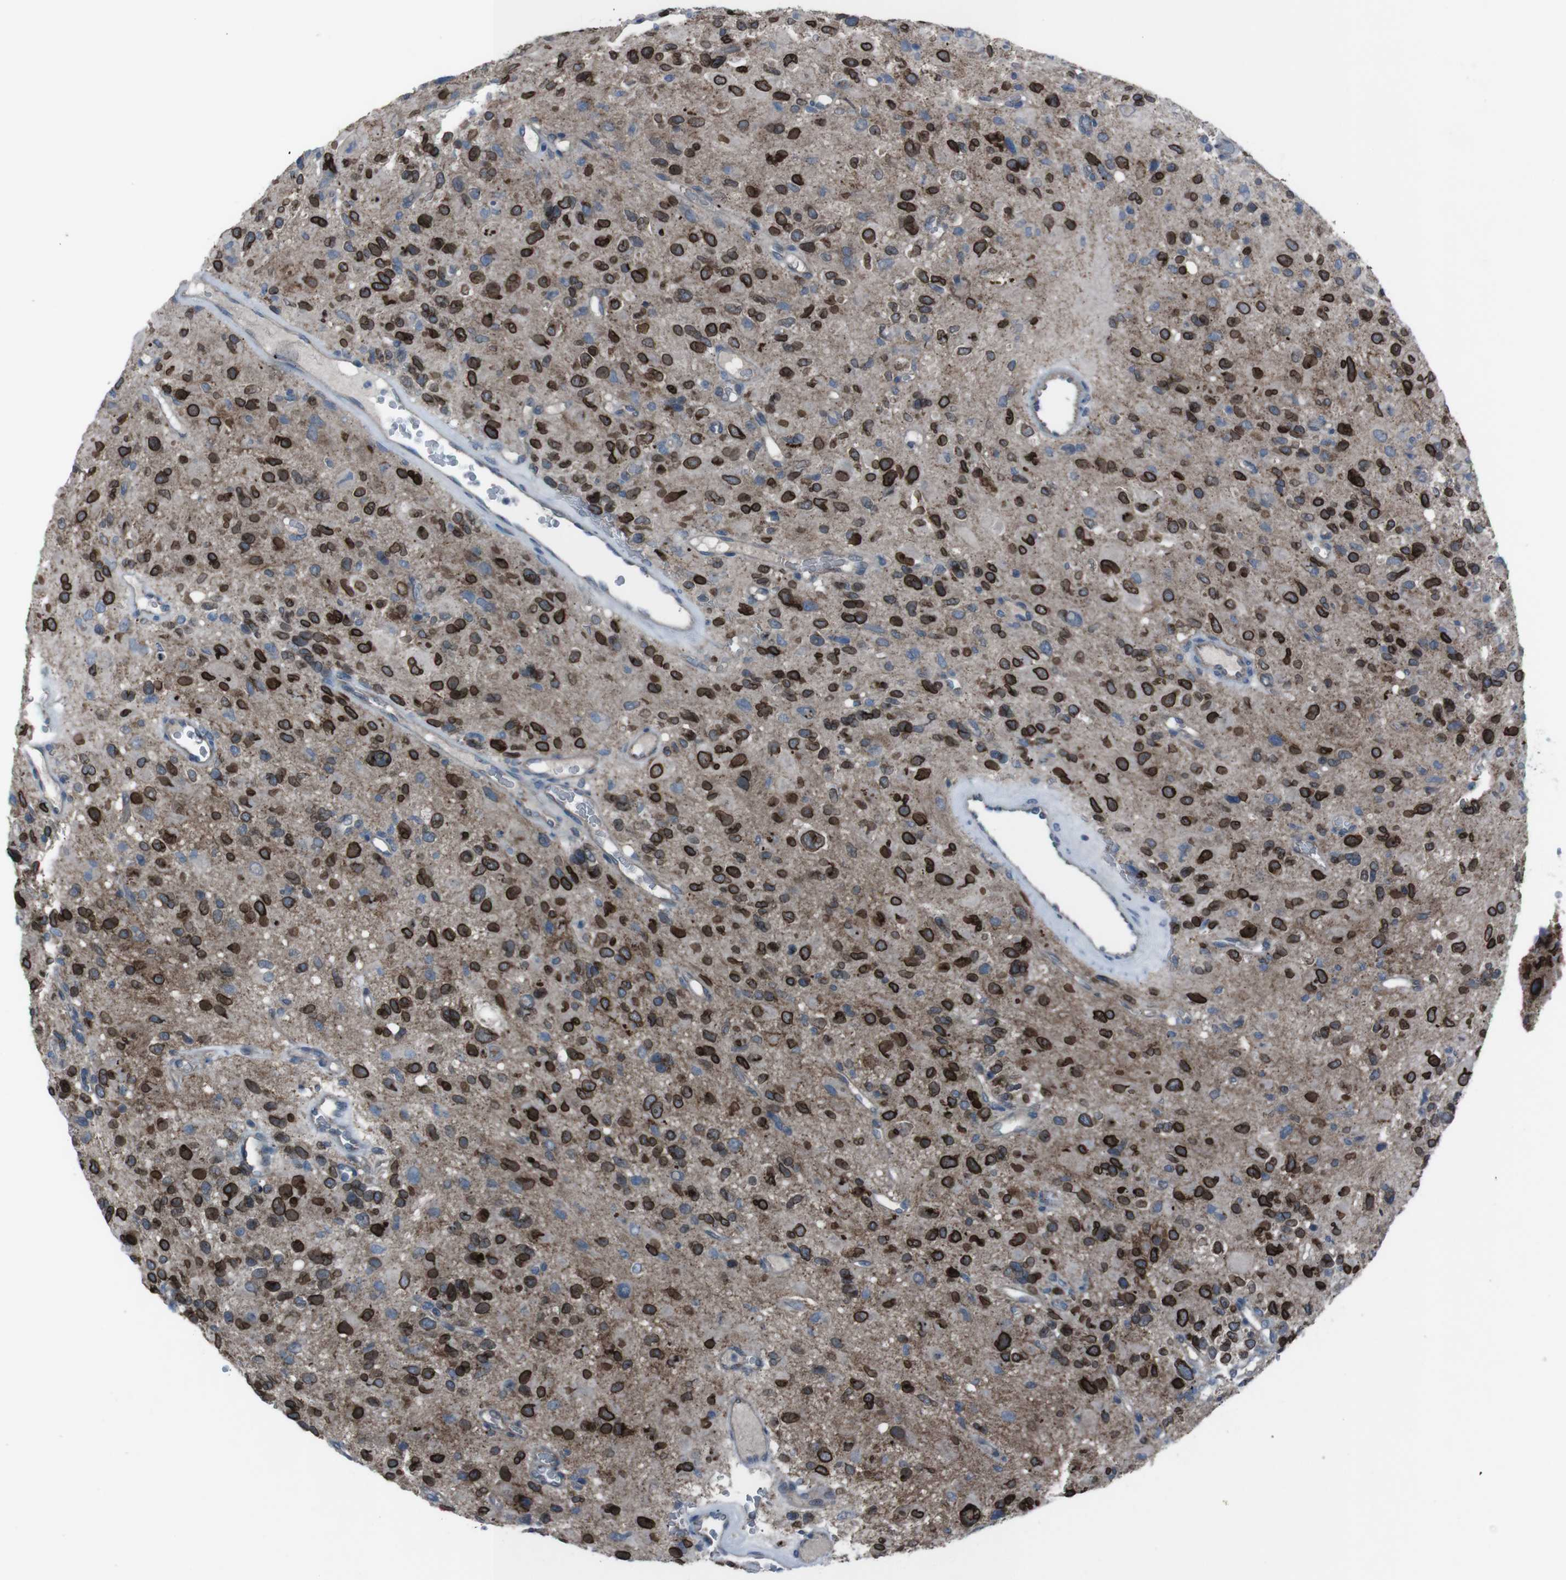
{"staining": {"intensity": "strong", "quantity": ">75%", "location": "cytoplasmic/membranous,nuclear"}, "tissue": "glioma", "cell_type": "Tumor cells", "image_type": "cancer", "snomed": [{"axis": "morphology", "description": "Glioma, malignant, High grade"}, {"axis": "topography", "description": "Brain"}], "caption": "Human malignant glioma (high-grade) stained with a brown dye reveals strong cytoplasmic/membranous and nuclear positive expression in approximately >75% of tumor cells.", "gene": "EFNA5", "patient": {"sex": "male", "age": 48}}